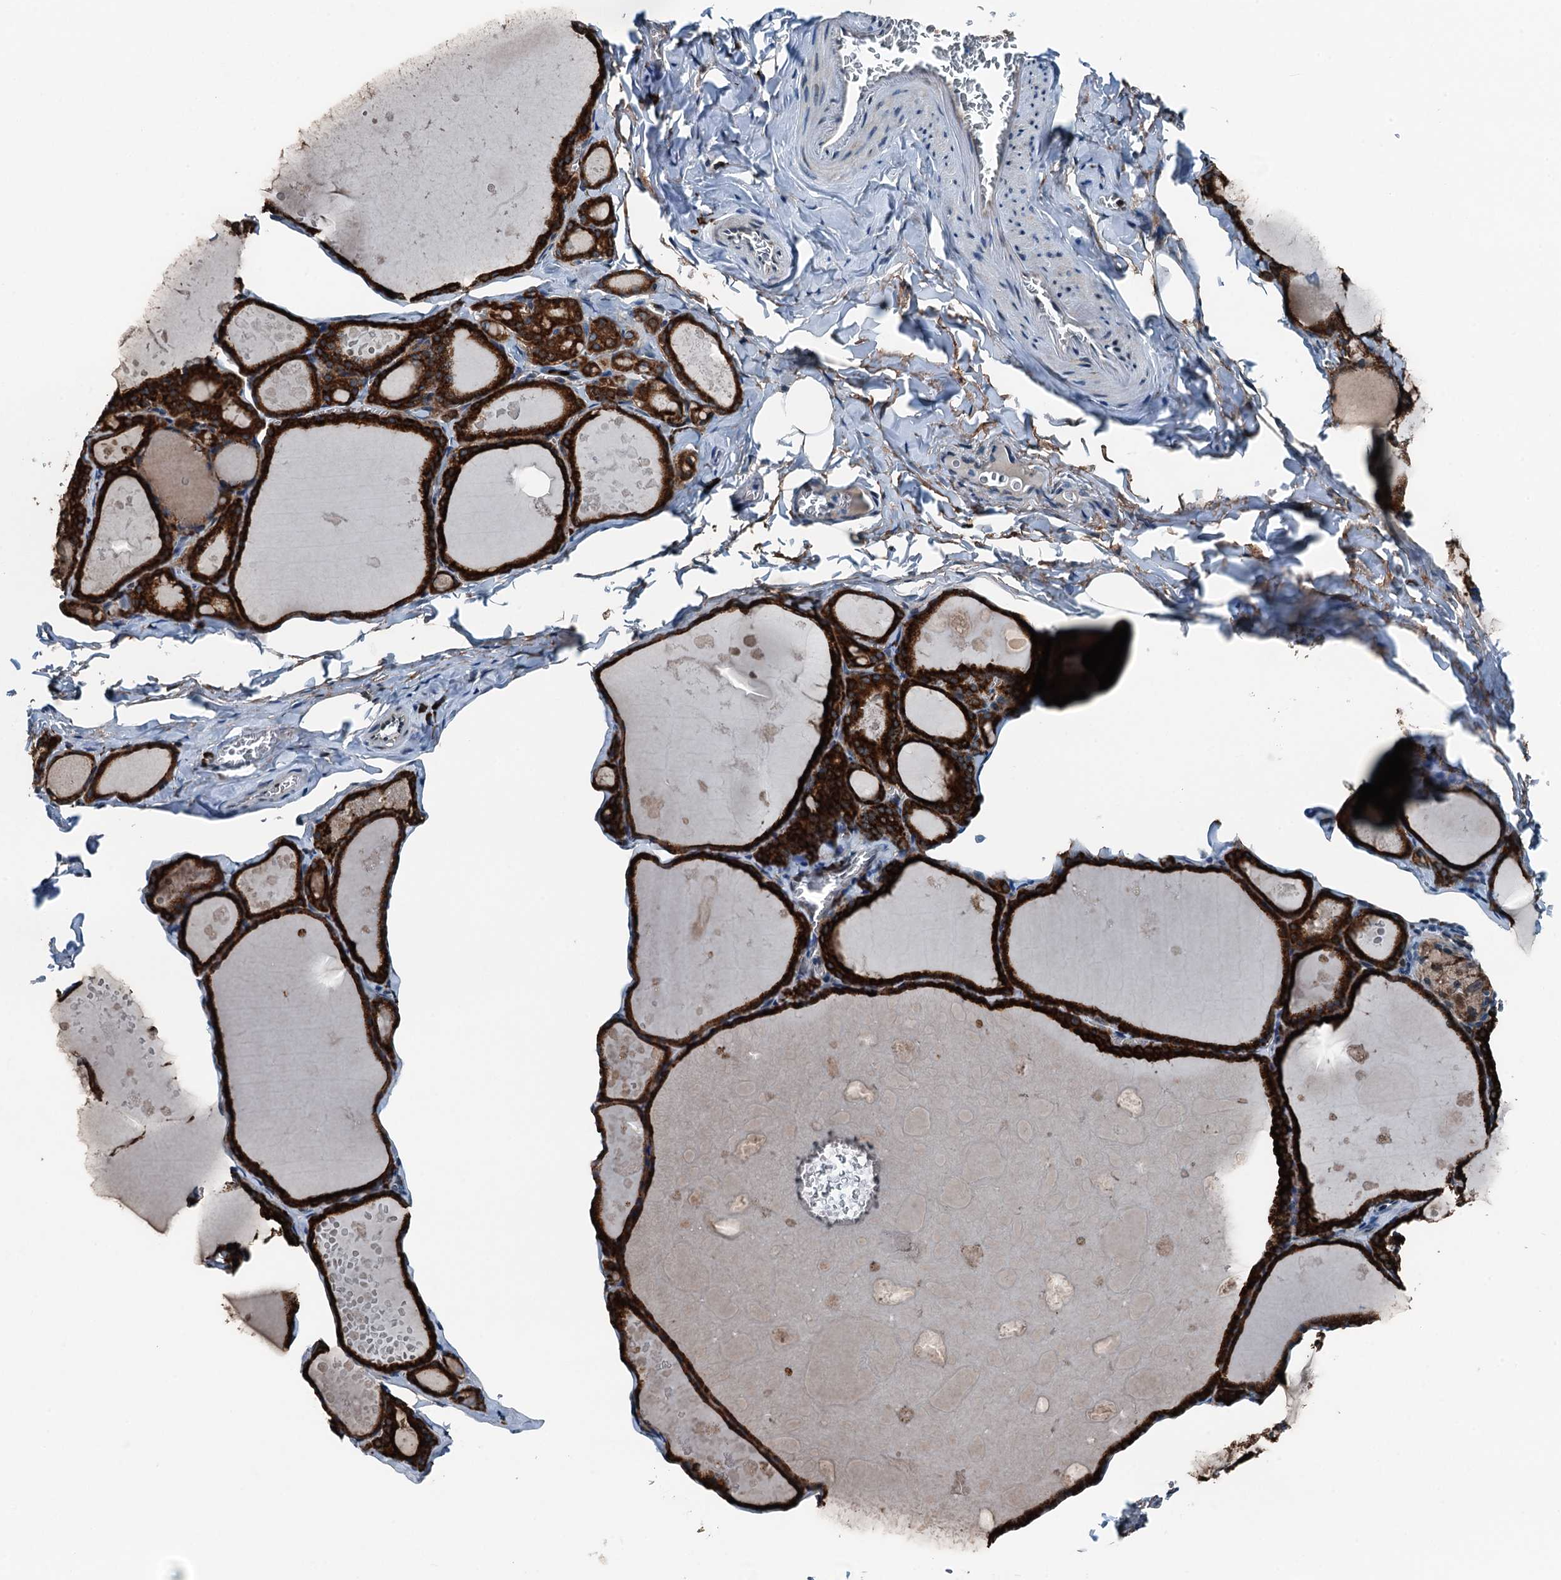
{"staining": {"intensity": "strong", "quantity": ">75%", "location": "cytoplasmic/membranous"}, "tissue": "thyroid gland", "cell_type": "Glandular cells", "image_type": "normal", "snomed": [{"axis": "morphology", "description": "Normal tissue, NOS"}, {"axis": "topography", "description": "Thyroid gland"}], "caption": "Strong cytoplasmic/membranous positivity is present in approximately >75% of glandular cells in normal thyroid gland. The staining was performed using DAB (3,3'-diaminobenzidine), with brown indicating positive protein expression. Nuclei are stained blue with hematoxylin.", "gene": "TAMALIN", "patient": {"sex": "male", "age": 56}}